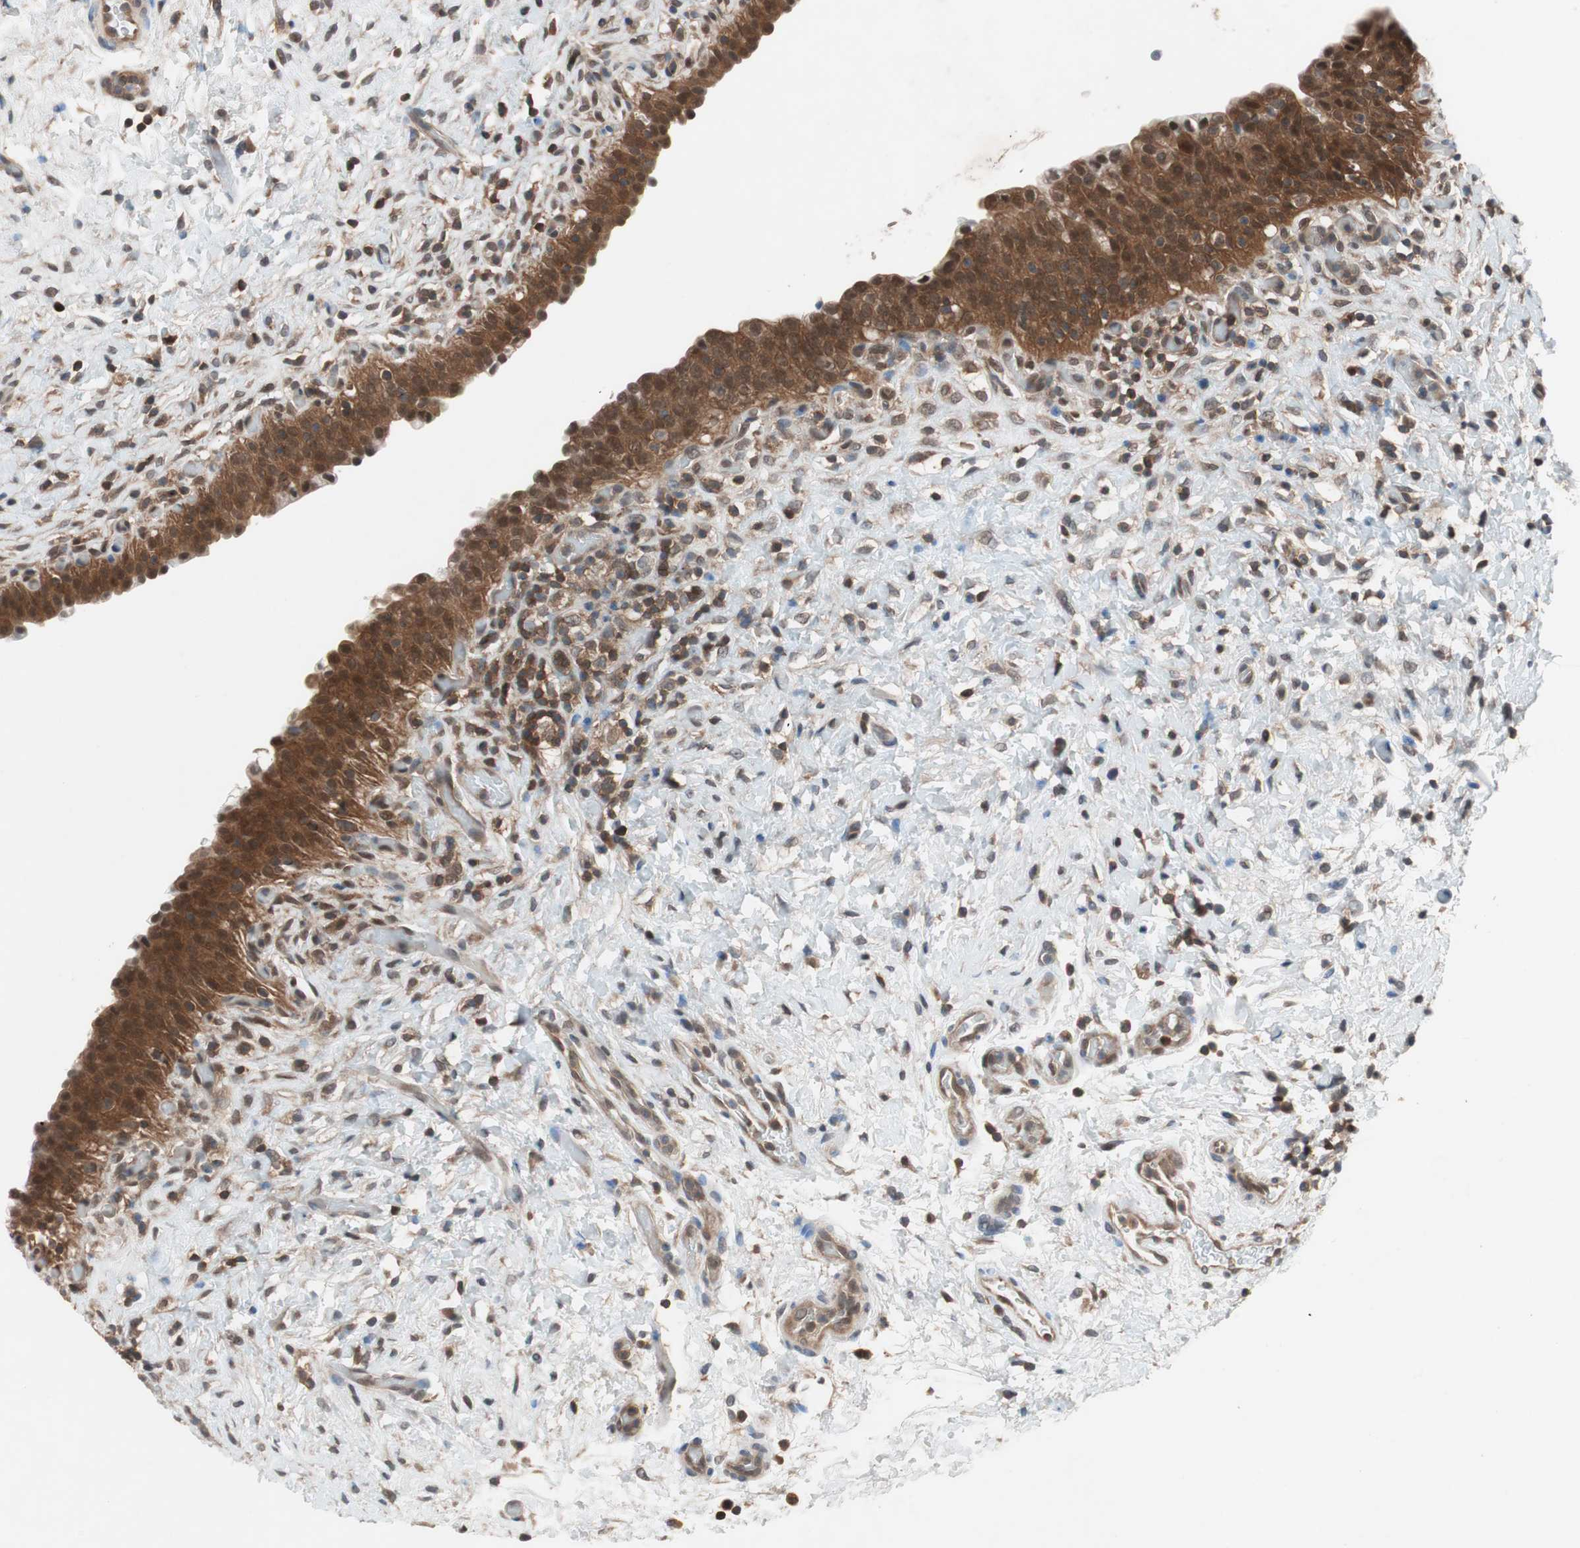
{"staining": {"intensity": "strong", "quantity": ">75%", "location": "cytoplasmic/membranous"}, "tissue": "urinary bladder", "cell_type": "Urothelial cells", "image_type": "normal", "snomed": [{"axis": "morphology", "description": "Normal tissue, NOS"}, {"axis": "topography", "description": "Urinary bladder"}], "caption": "Strong cytoplasmic/membranous protein positivity is seen in about >75% of urothelial cells in urinary bladder.", "gene": "GALT", "patient": {"sex": "male", "age": 51}}